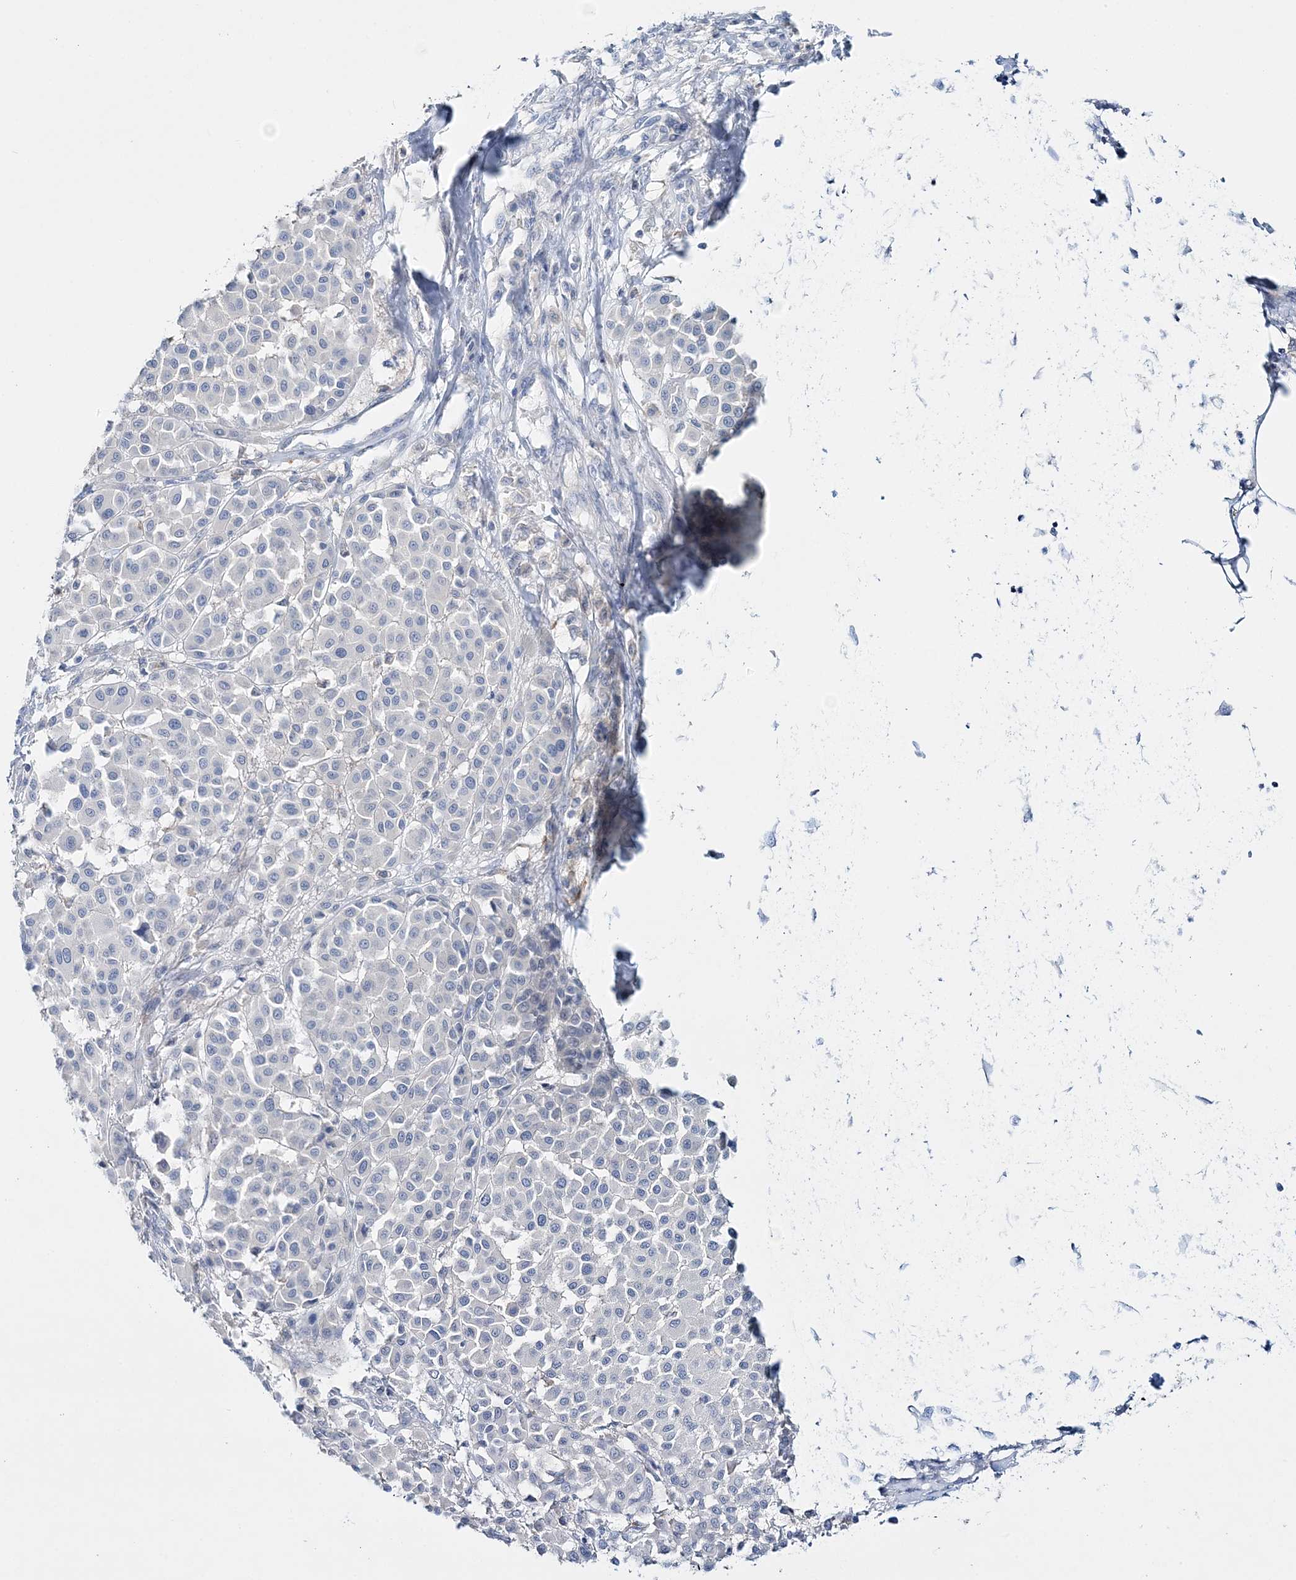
{"staining": {"intensity": "negative", "quantity": "none", "location": "none"}, "tissue": "melanoma", "cell_type": "Tumor cells", "image_type": "cancer", "snomed": [{"axis": "morphology", "description": "Malignant melanoma, Metastatic site"}, {"axis": "topography", "description": "Soft tissue"}], "caption": "This is an immunohistochemistry (IHC) histopathology image of malignant melanoma (metastatic site). There is no staining in tumor cells.", "gene": "WDSUB1", "patient": {"sex": "male", "age": 41}}